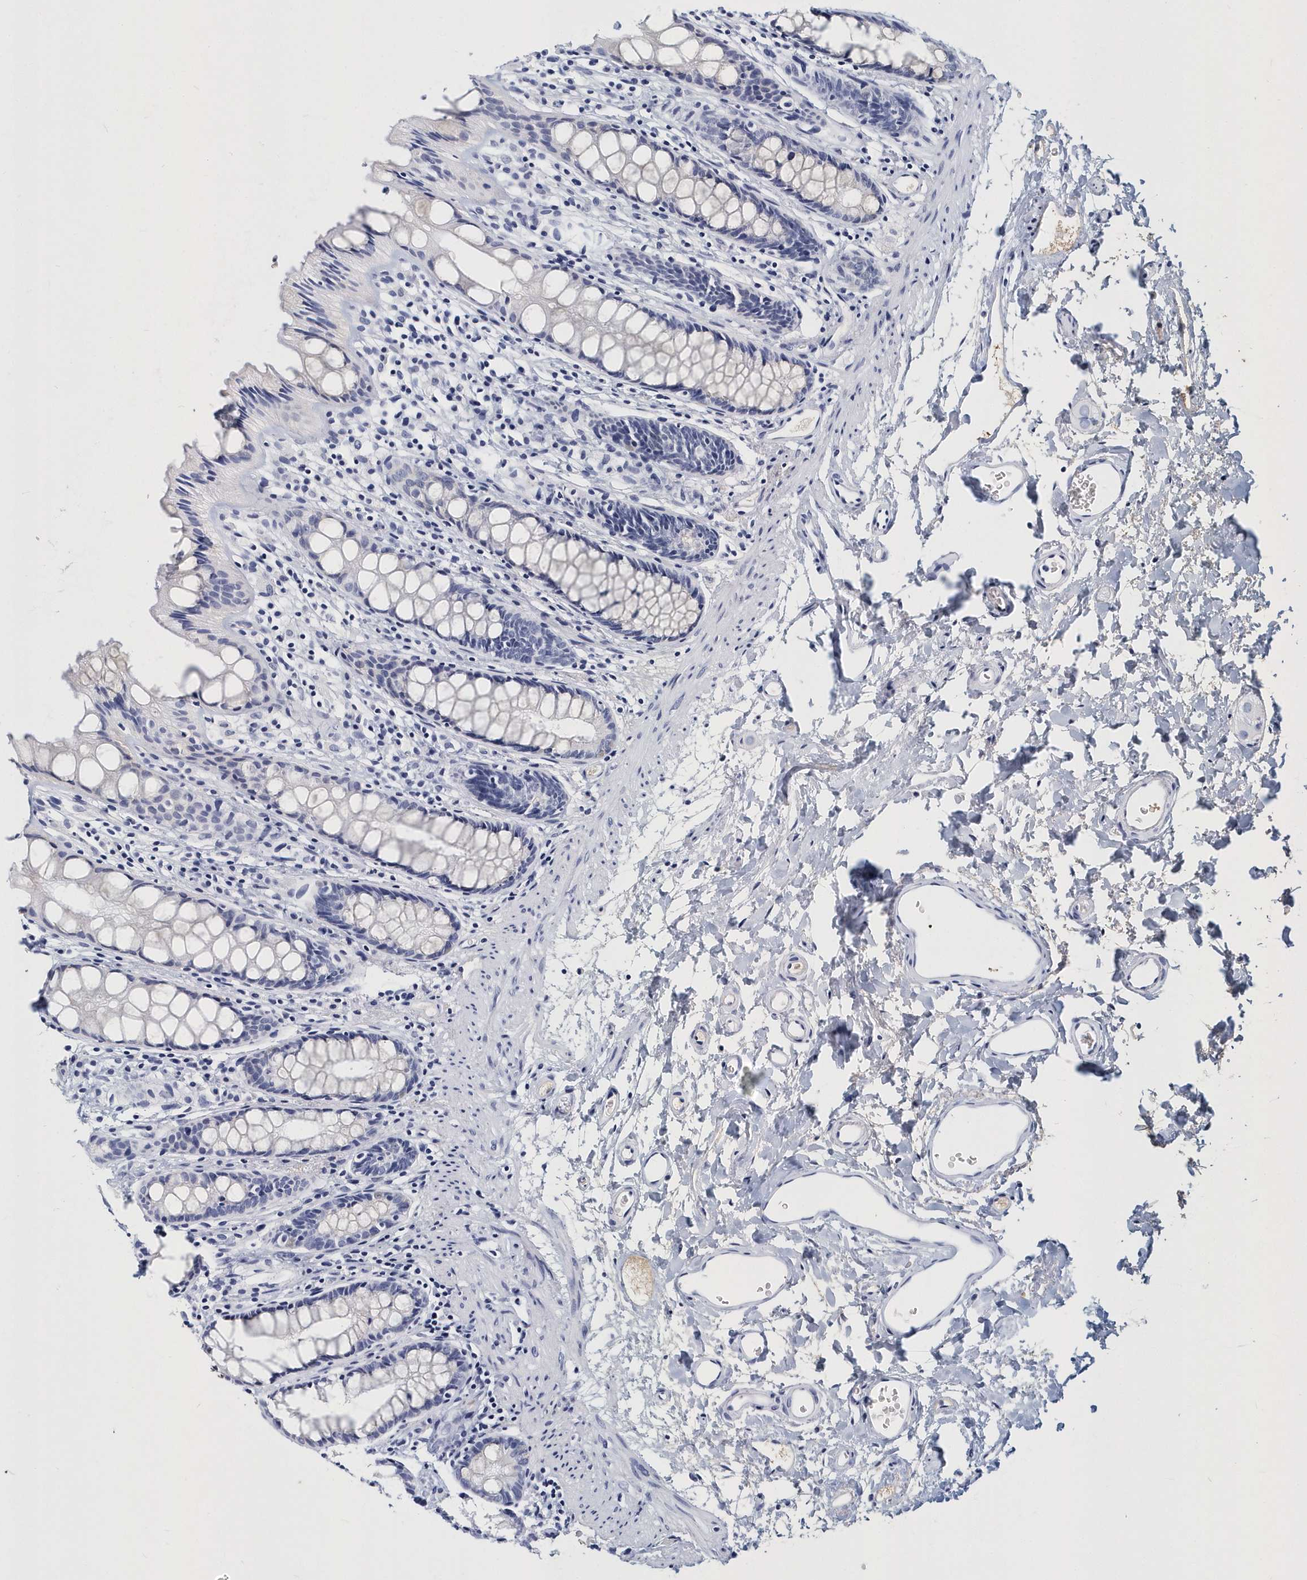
{"staining": {"intensity": "negative", "quantity": "none", "location": "none"}, "tissue": "rectum", "cell_type": "Glandular cells", "image_type": "normal", "snomed": [{"axis": "morphology", "description": "Normal tissue, NOS"}, {"axis": "topography", "description": "Rectum"}], "caption": "High magnification brightfield microscopy of benign rectum stained with DAB (3,3'-diaminobenzidine) (brown) and counterstained with hematoxylin (blue): glandular cells show no significant staining.", "gene": "ITGA2B", "patient": {"sex": "female", "age": 65}}